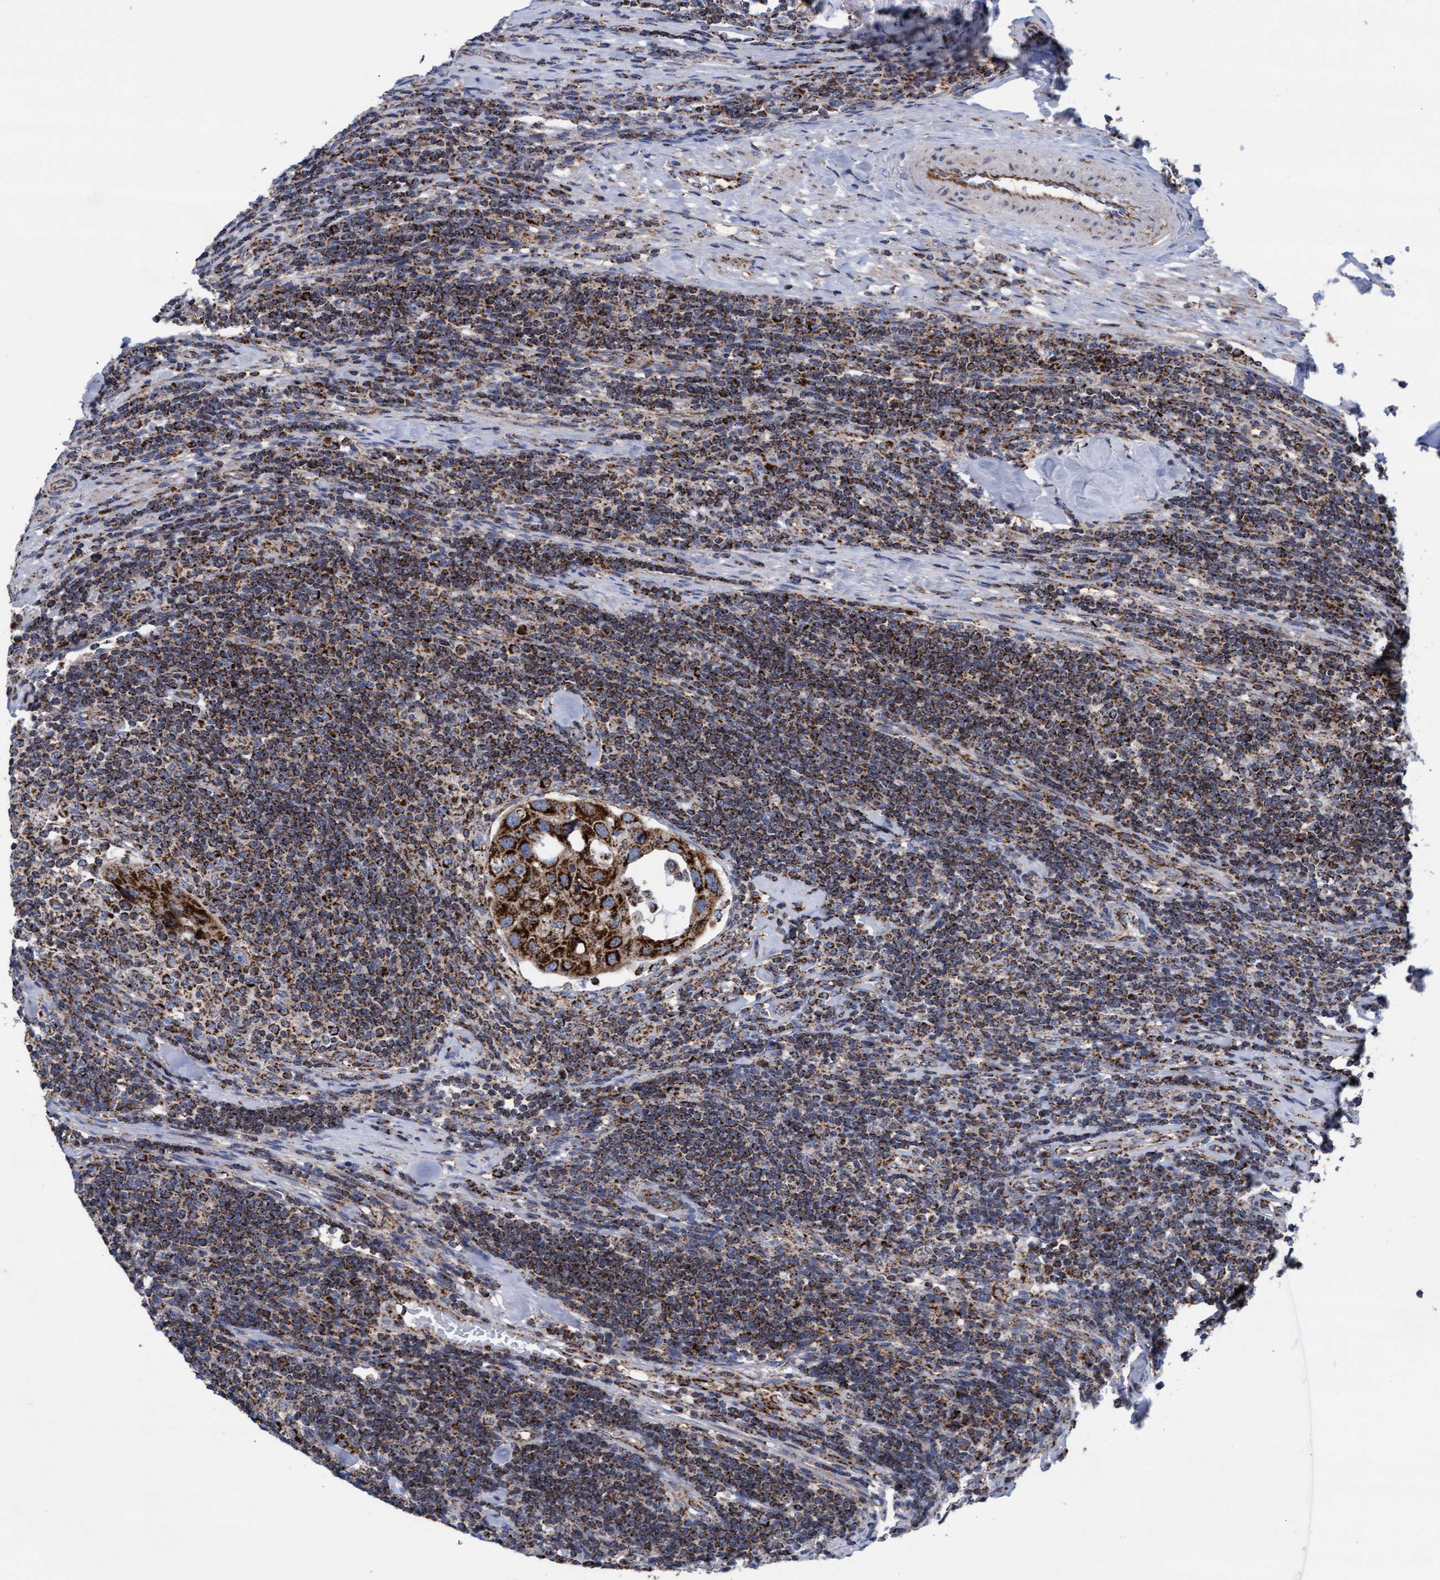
{"staining": {"intensity": "strong", "quantity": ">75%", "location": "cytoplasmic/membranous"}, "tissue": "urothelial cancer", "cell_type": "Tumor cells", "image_type": "cancer", "snomed": [{"axis": "morphology", "description": "Urothelial carcinoma, High grade"}, {"axis": "topography", "description": "Lymph node"}, {"axis": "topography", "description": "Urinary bladder"}], "caption": "Immunohistochemical staining of urothelial cancer displays high levels of strong cytoplasmic/membranous positivity in about >75% of tumor cells.", "gene": "MRPL38", "patient": {"sex": "male", "age": 51}}